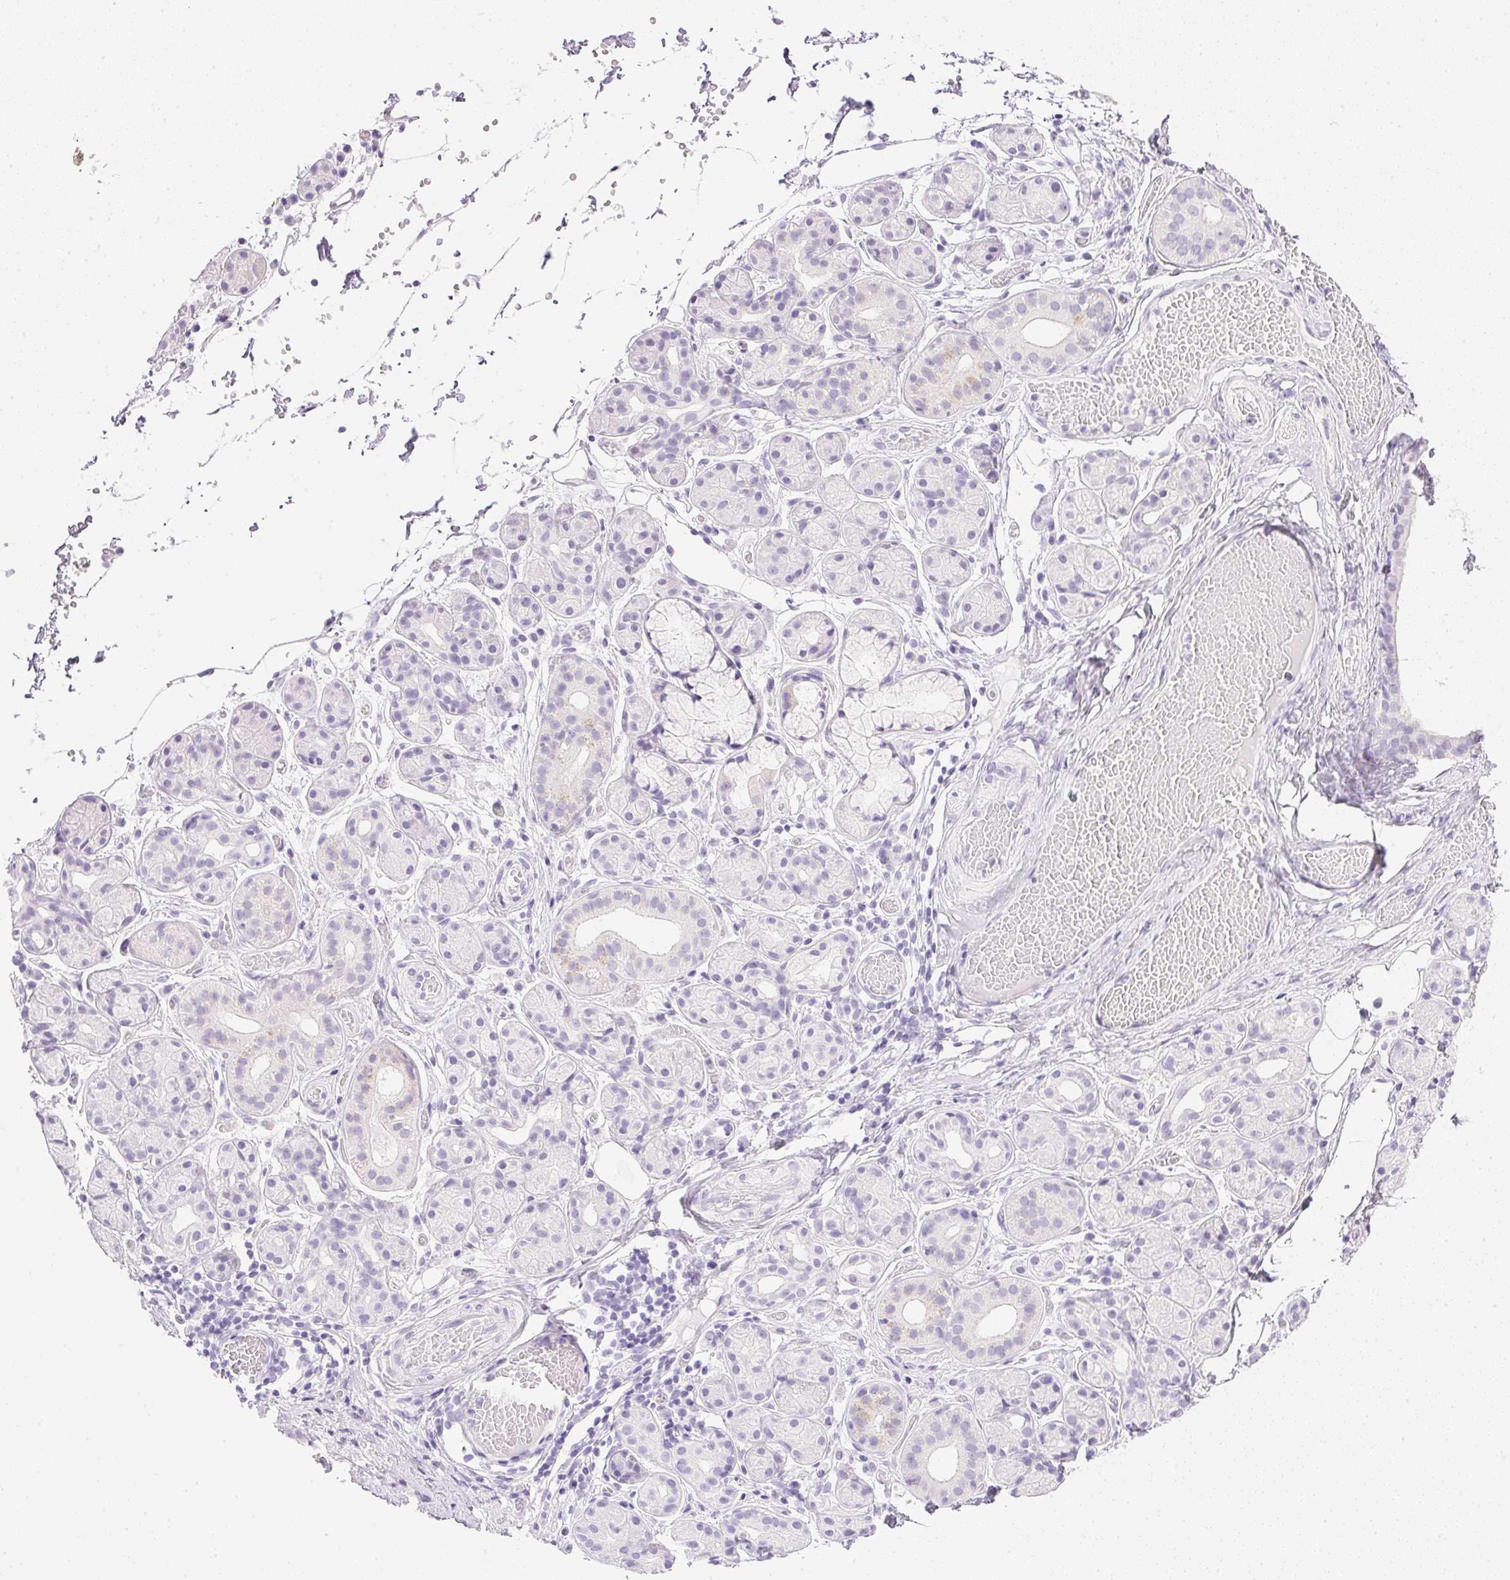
{"staining": {"intensity": "negative", "quantity": "none", "location": "none"}, "tissue": "salivary gland", "cell_type": "Glandular cells", "image_type": "normal", "snomed": [{"axis": "morphology", "description": "Normal tissue, NOS"}, {"axis": "topography", "description": "Salivary gland"}, {"axis": "topography", "description": "Peripheral nerve tissue"}], "caption": "The histopathology image displays no significant expression in glandular cells of salivary gland.", "gene": "CPB1", "patient": {"sex": "male", "age": 71}}